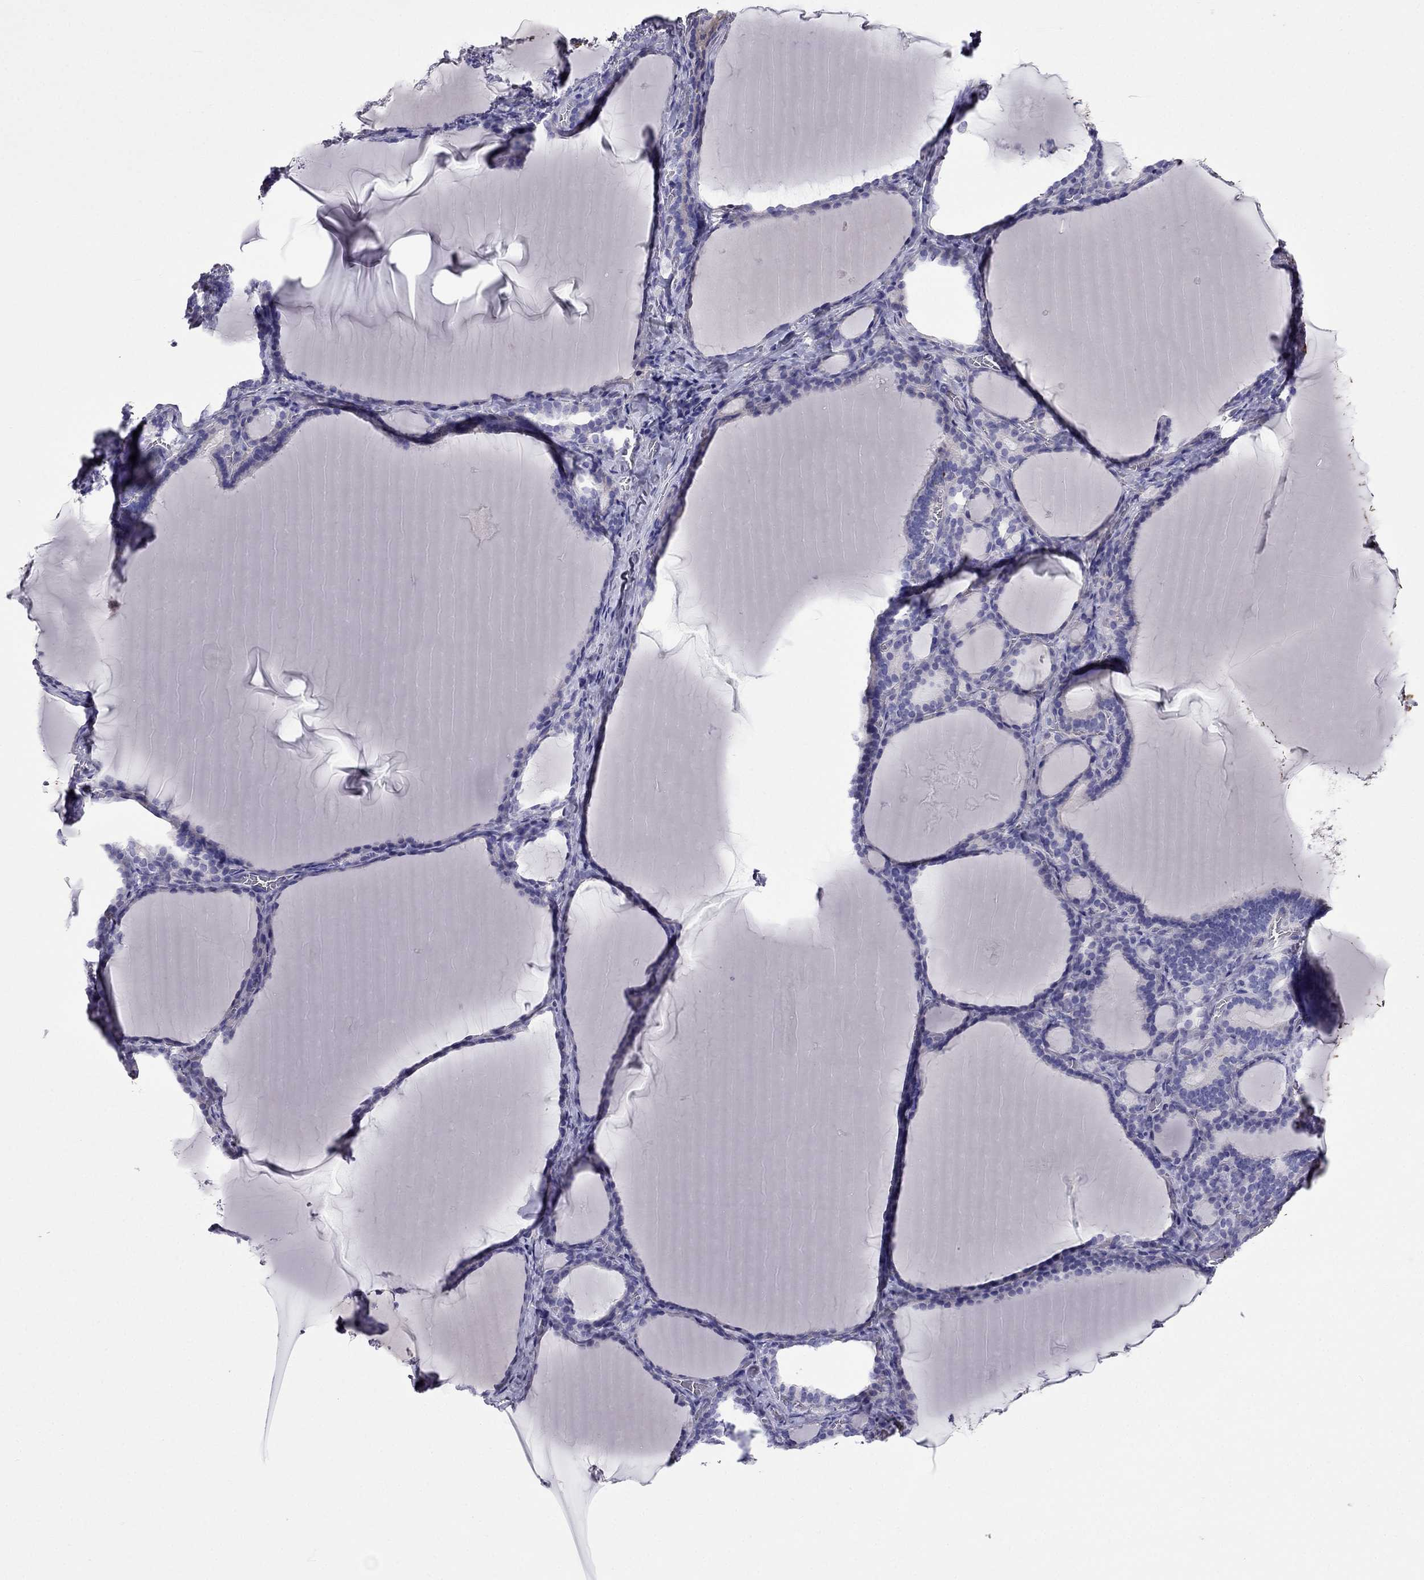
{"staining": {"intensity": "negative", "quantity": "none", "location": "none"}, "tissue": "thyroid gland", "cell_type": "Glandular cells", "image_type": "normal", "snomed": [{"axis": "morphology", "description": "Normal tissue, NOS"}, {"axis": "morphology", "description": "Hyperplasia, NOS"}, {"axis": "topography", "description": "Thyroid gland"}], "caption": "High power microscopy photomicrograph of an immunohistochemistry (IHC) photomicrograph of benign thyroid gland, revealing no significant expression in glandular cells.", "gene": "TBC1D21", "patient": {"sex": "female", "age": 27}}